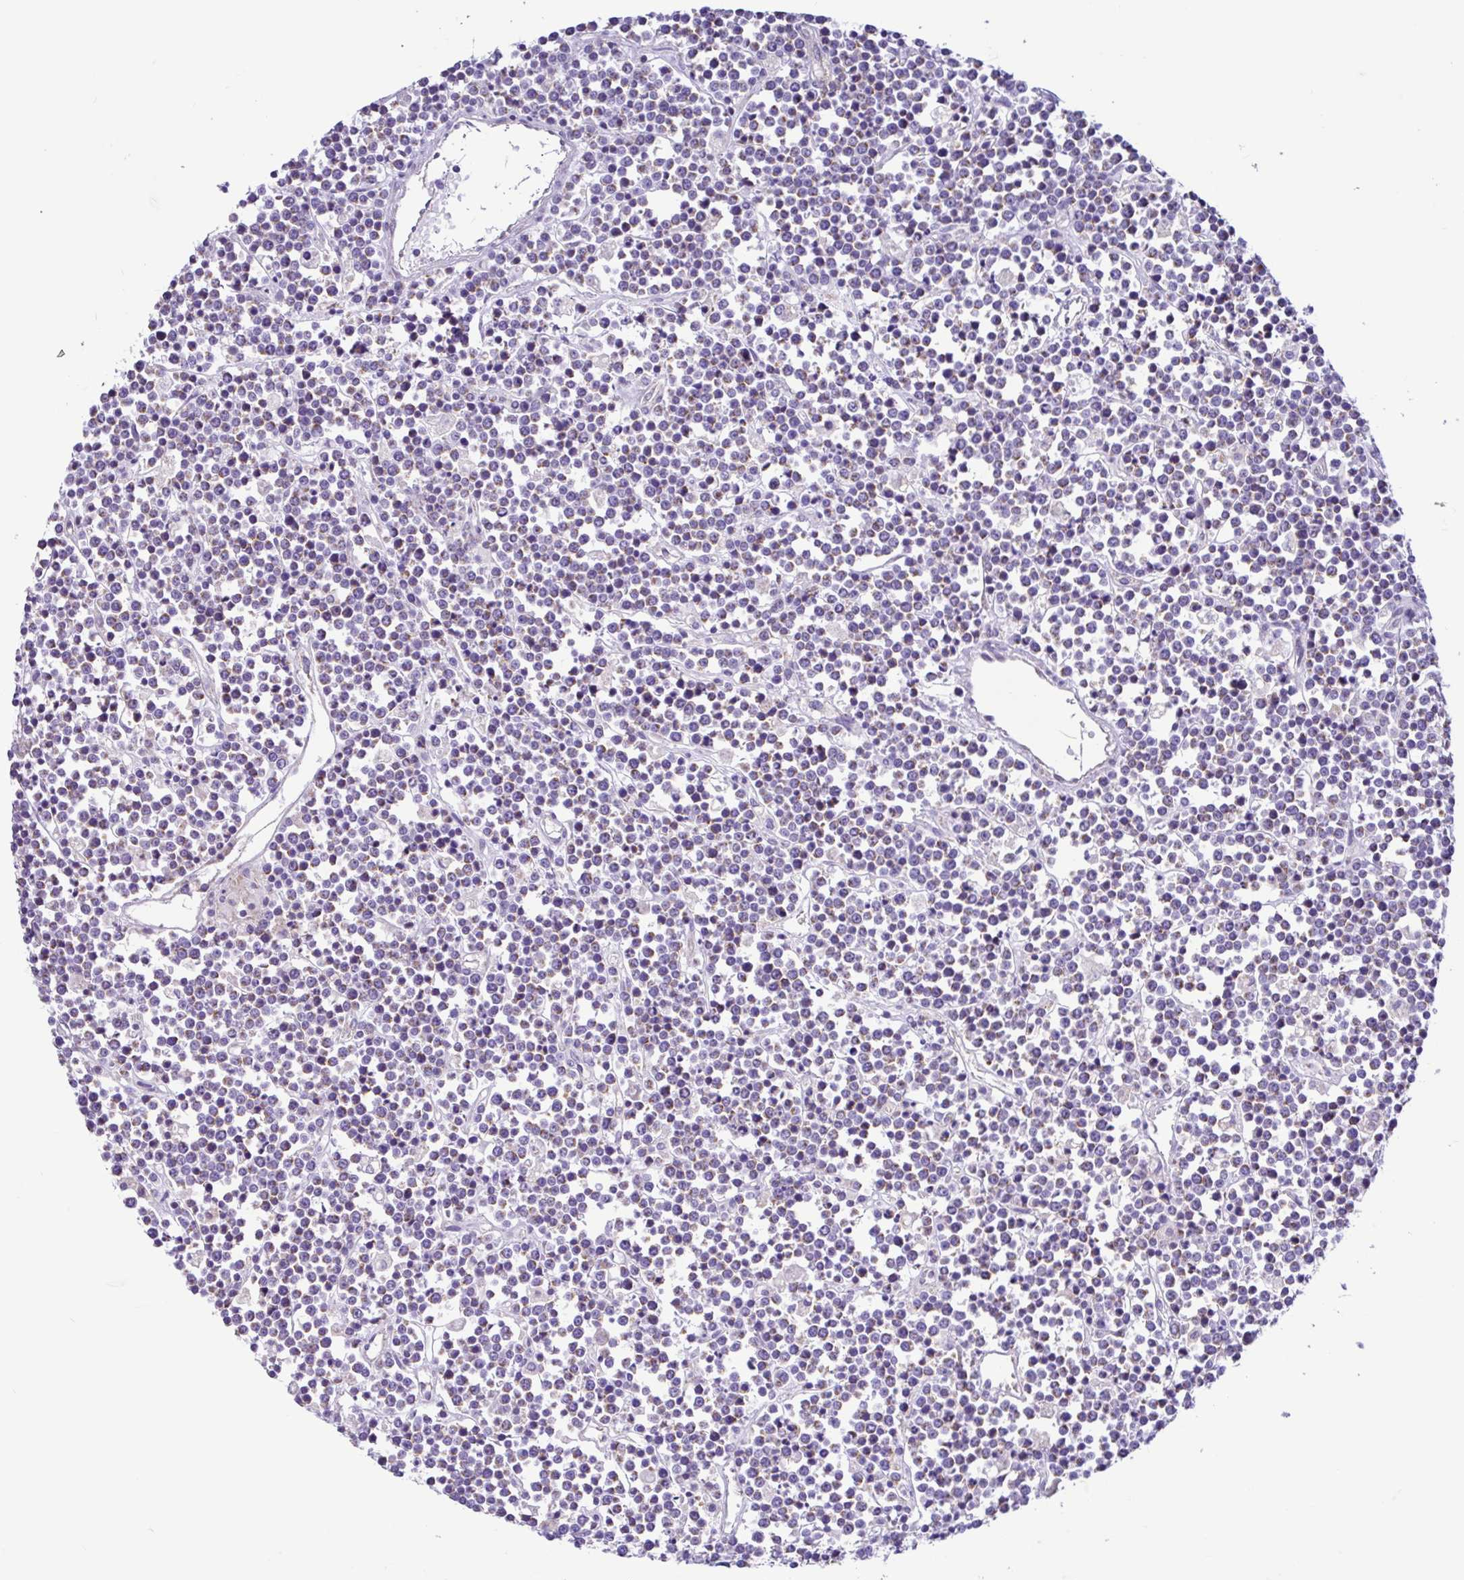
{"staining": {"intensity": "moderate", "quantity": "25%-75%", "location": "cytoplasmic/membranous"}, "tissue": "lymphoma", "cell_type": "Tumor cells", "image_type": "cancer", "snomed": [{"axis": "morphology", "description": "Malignant lymphoma, non-Hodgkin's type, High grade"}, {"axis": "topography", "description": "Ovary"}], "caption": "About 25%-75% of tumor cells in human malignant lymphoma, non-Hodgkin's type (high-grade) show moderate cytoplasmic/membranous protein positivity as visualized by brown immunohistochemical staining.", "gene": "NDUFS2", "patient": {"sex": "female", "age": 56}}